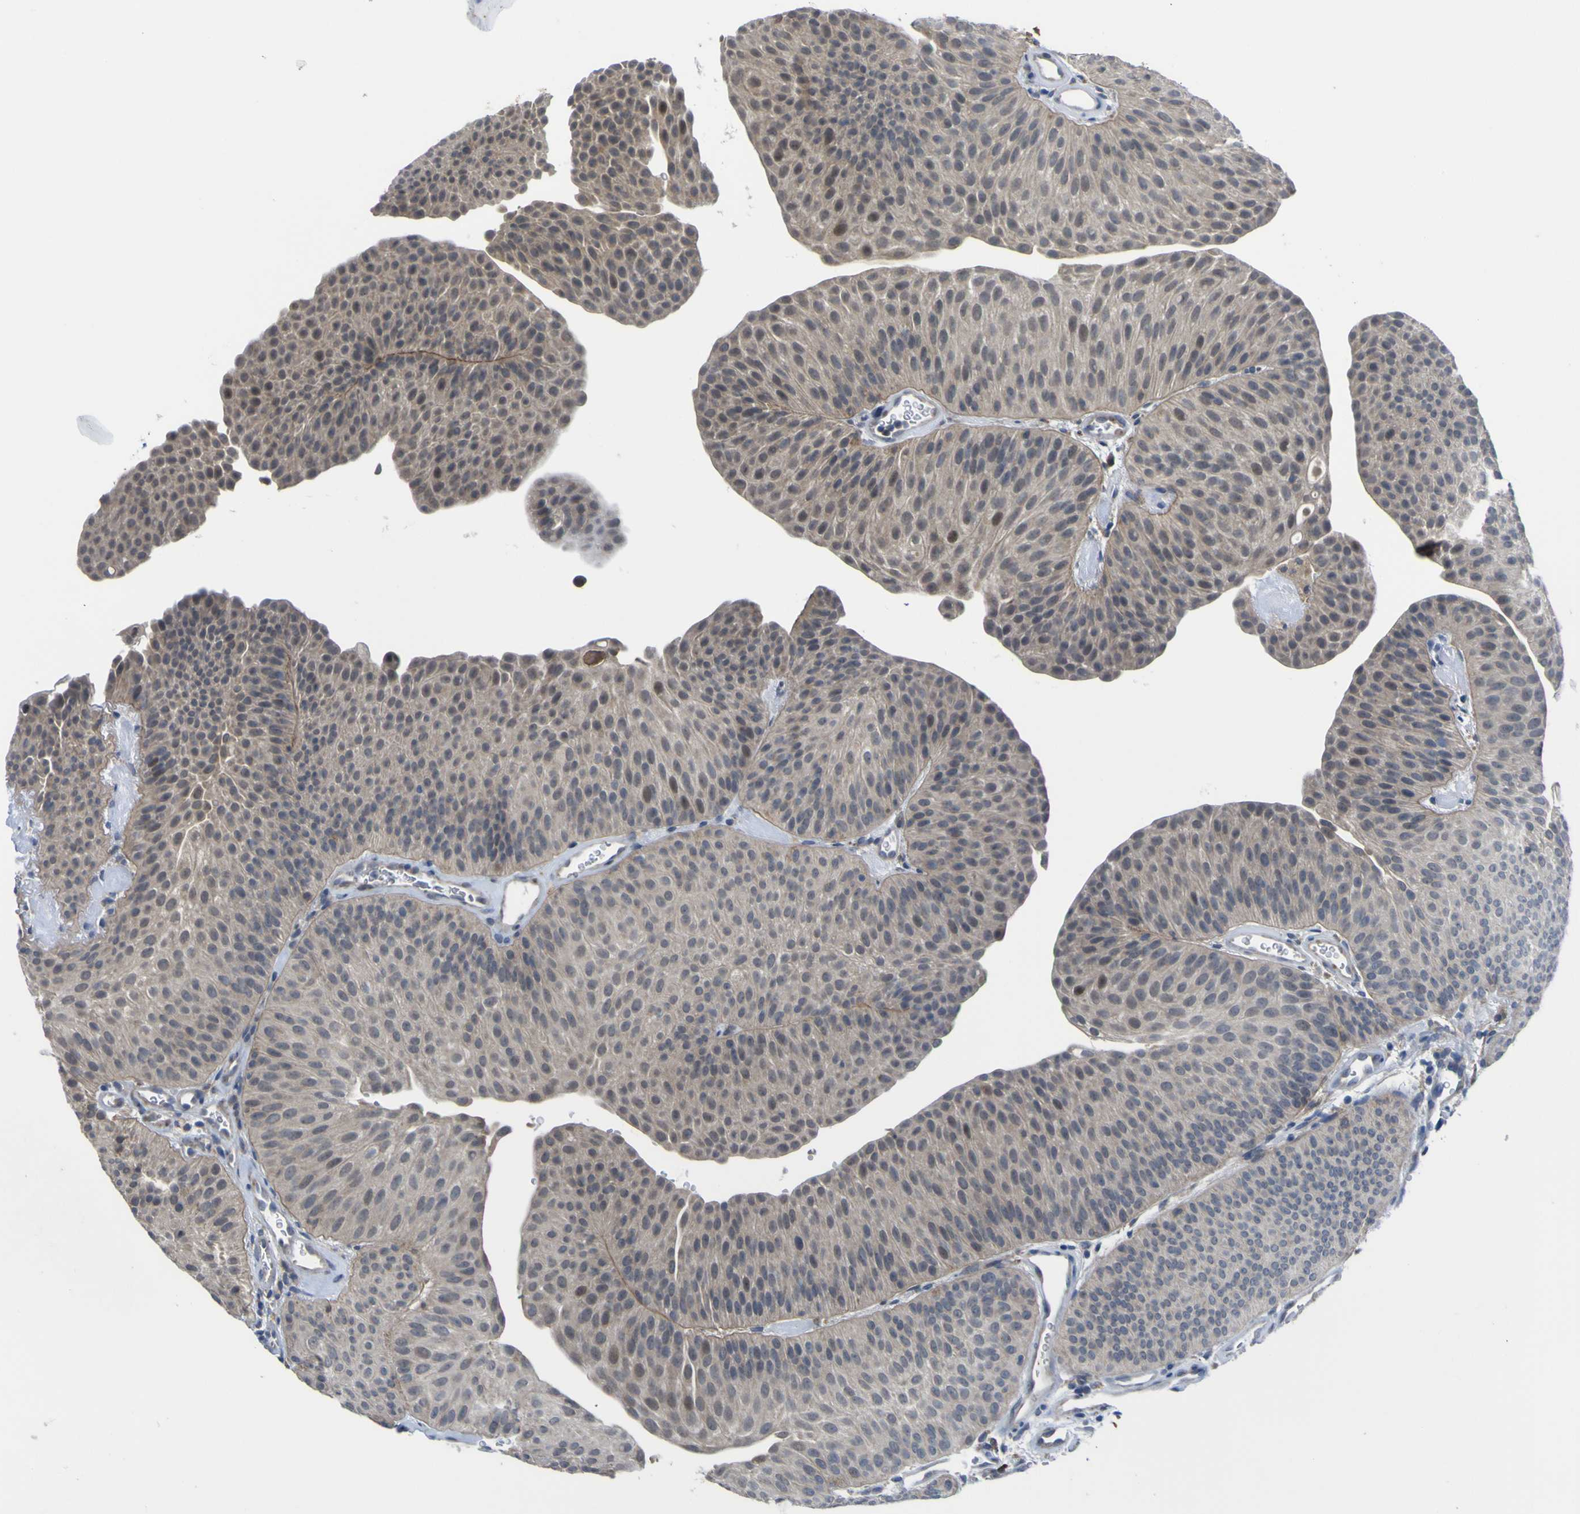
{"staining": {"intensity": "moderate", "quantity": "<25%", "location": "cytoplasmic/membranous,nuclear"}, "tissue": "urothelial cancer", "cell_type": "Tumor cells", "image_type": "cancer", "snomed": [{"axis": "morphology", "description": "Urothelial carcinoma, Low grade"}, {"axis": "topography", "description": "Urinary bladder"}], "caption": "A high-resolution image shows IHC staining of low-grade urothelial carcinoma, which displays moderate cytoplasmic/membranous and nuclear staining in approximately <25% of tumor cells. (DAB IHC with brightfield microscopy, high magnification).", "gene": "TNFRSF11A", "patient": {"sex": "female", "age": 60}}